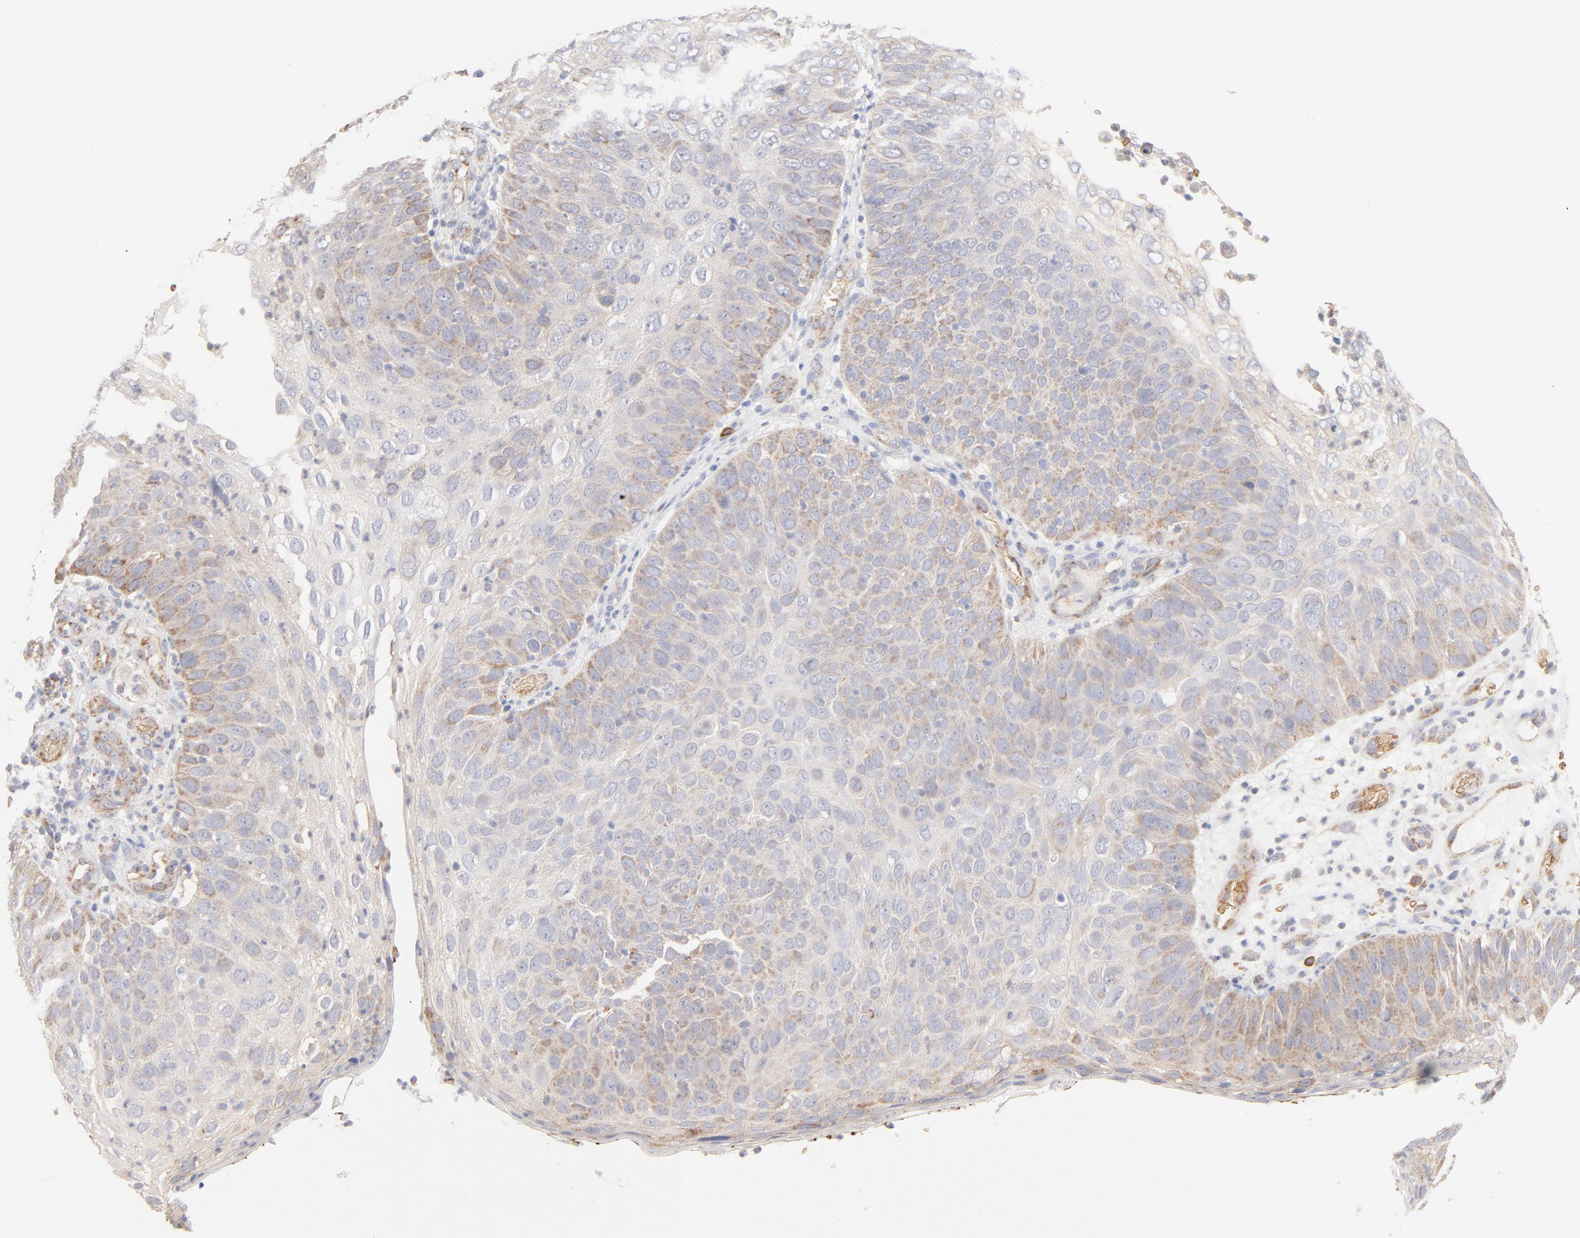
{"staining": {"intensity": "weak", "quantity": "<25%", "location": "cytoplasmic/membranous"}, "tissue": "skin cancer", "cell_type": "Tumor cells", "image_type": "cancer", "snomed": [{"axis": "morphology", "description": "Squamous cell carcinoma, NOS"}, {"axis": "topography", "description": "Skin"}], "caption": "Skin cancer was stained to show a protein in brown. There is no significant staining in tumor cells.", "gene": "SPTB", "patient": {"sex": "male", "age": 87}}